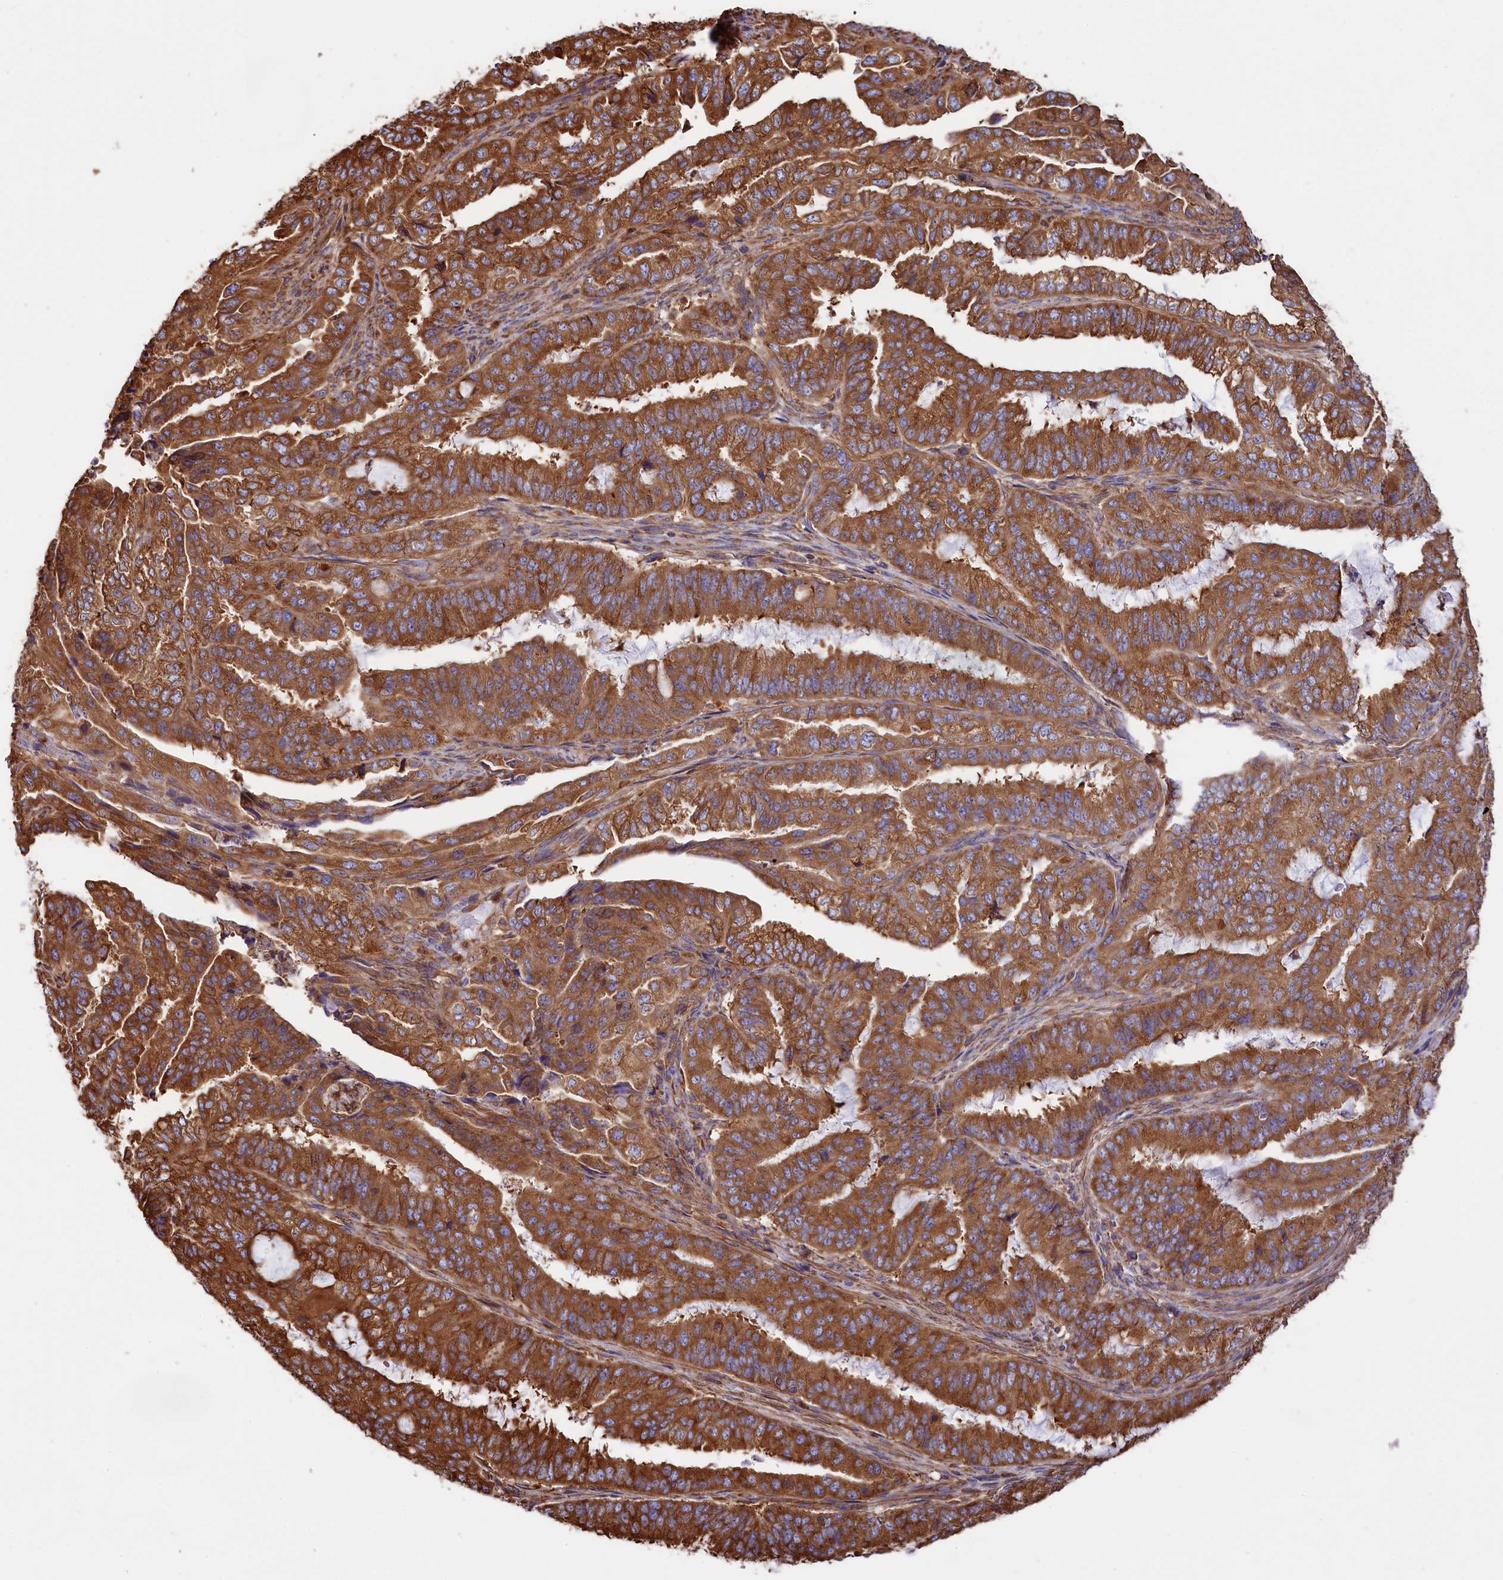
{"staining": {"intensity": "strong", "quantity": ">75%", "location": "cytoplasmic/membranous"}, "tissue": "endometrial cancer", "cell_type": "Tumor cells", "image_type": "cancer", "snomed": [{"axis": "morphology", "description": "Adenocarcinoma, NOS"}, {"axis": "topography", "description": "Endometrium"}], "caption": "Immunohistochemical staining of human endometrial adenocarcinoma displays high levels of strong cytoplasmic/membranous expression in approximately >75% of tumor cells.", "gene": "GYS1", "patient": {"sex": "female", "age": 51}}